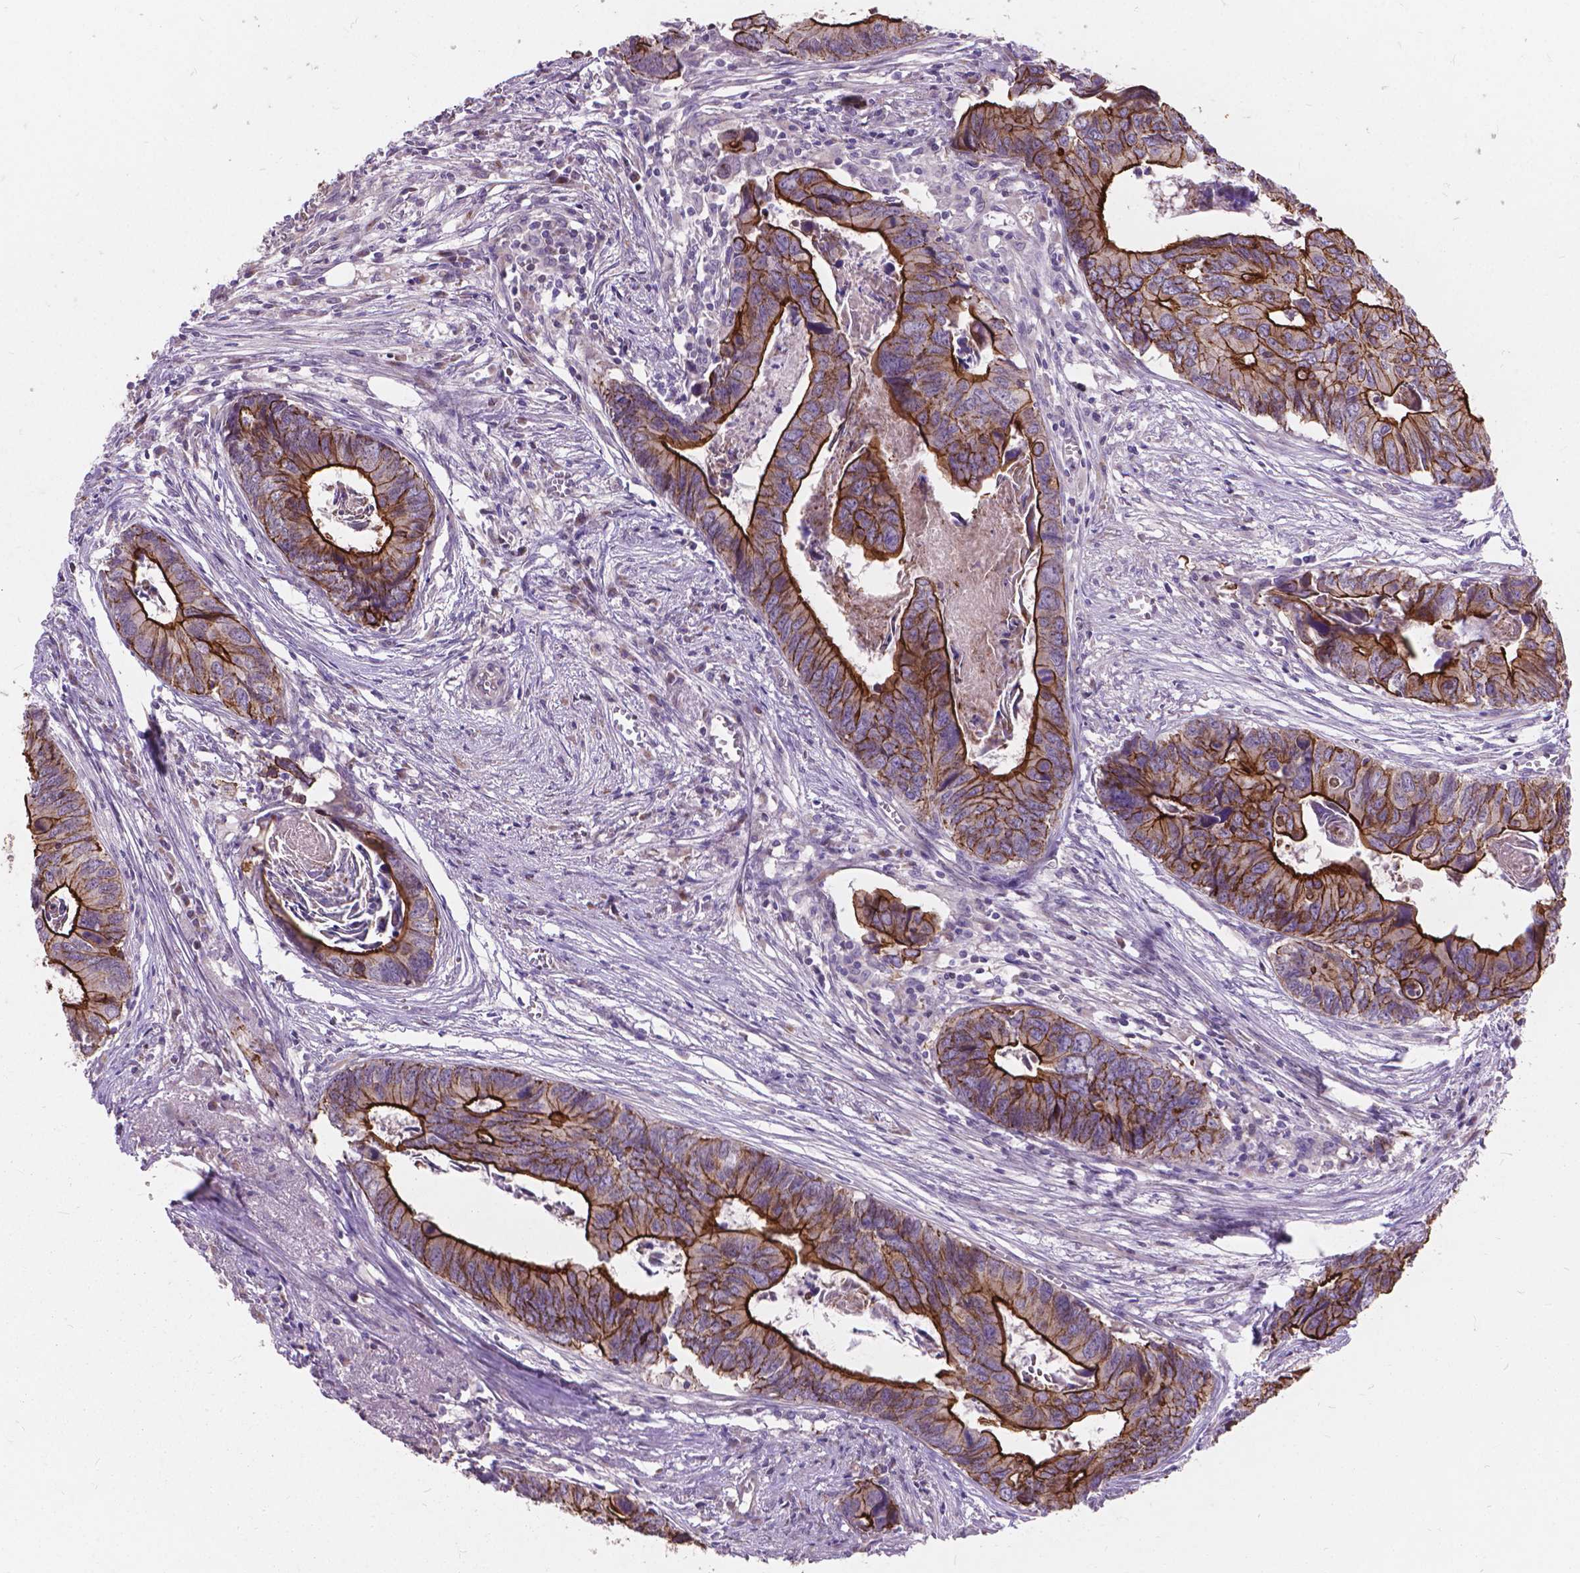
{"staining": {"intensity": "strong", "quantity": ">75%", "location": "cytoplasmic/membranous"}, "tissue": "colorectal cancer", "cell_type": "Tumor cells", "image_type": "cancer", "snomed": [{"axis": "morphology", "description": "Adenocarcinoma, NOS"}, {"axis": "topography", "description": "Colon"}], "caption": "Protein staining reveals strong cytoplasmic/membranous expression in about >75% of tumor cells in colorectal adenocarcinoma.", "gene": "MYH14", "patient": {"sex": "female", "age": 82}}